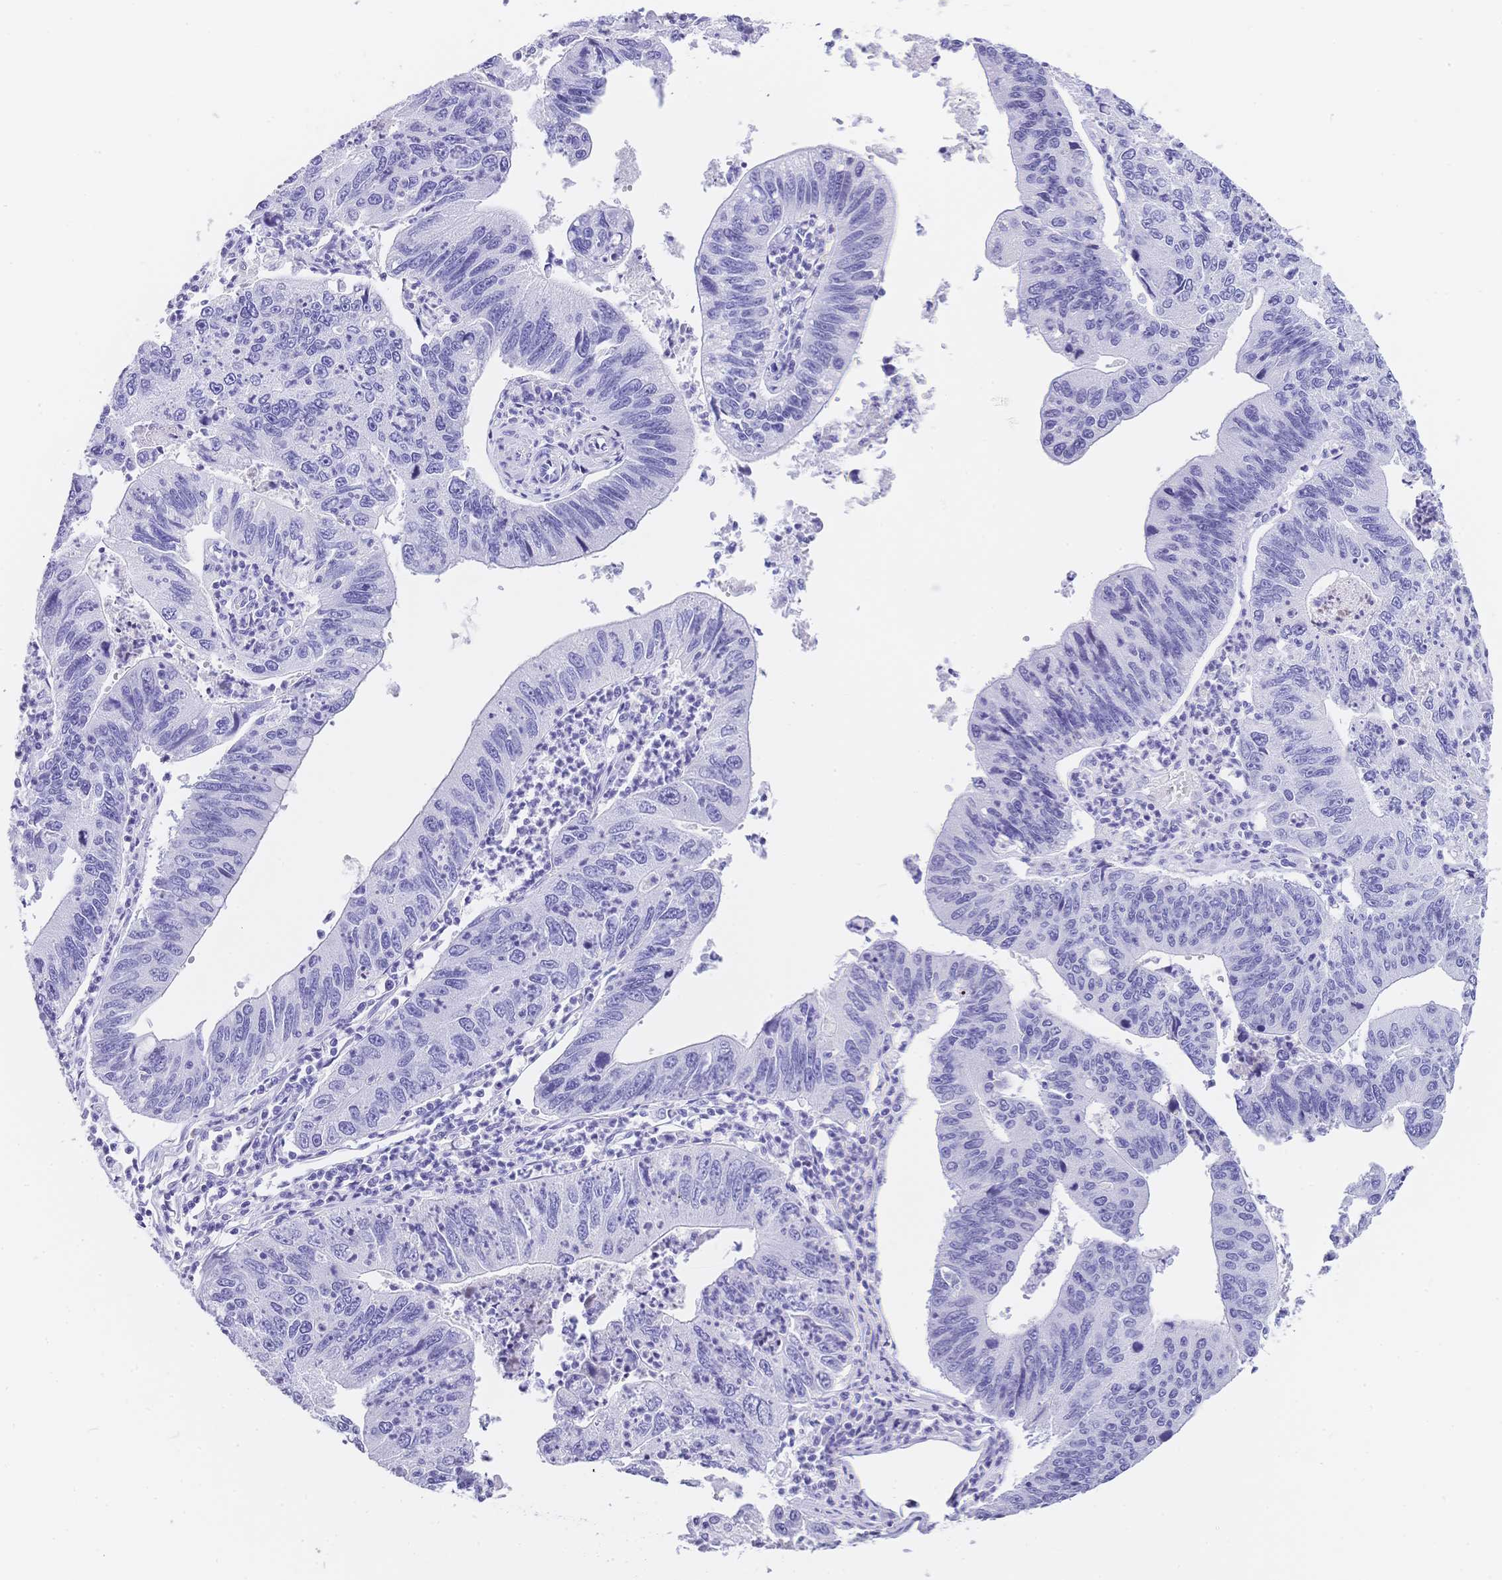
{"staining": {"intensity": "negative", "quantity": "none", "location": "none"}, "tissue": "stomach cancer", "cell_type": "Tumor cells", "image_type": "cancer", "snomed": [{"axis": "morphology", "description": "Adenocarcinoma, NOS"}, {"axis": "topography", "description": "Stomach"}], "caption": "Immunohistochemical staining of human adenocarcinoma (stomach) shows no significant expression in tumor cells. (Brightfield microscopy of DAB (3,3'-diaminobenzidine) IHC at high magnification).", "gene": "MUC21", "patient": {"sex": "male", "age": 59}}